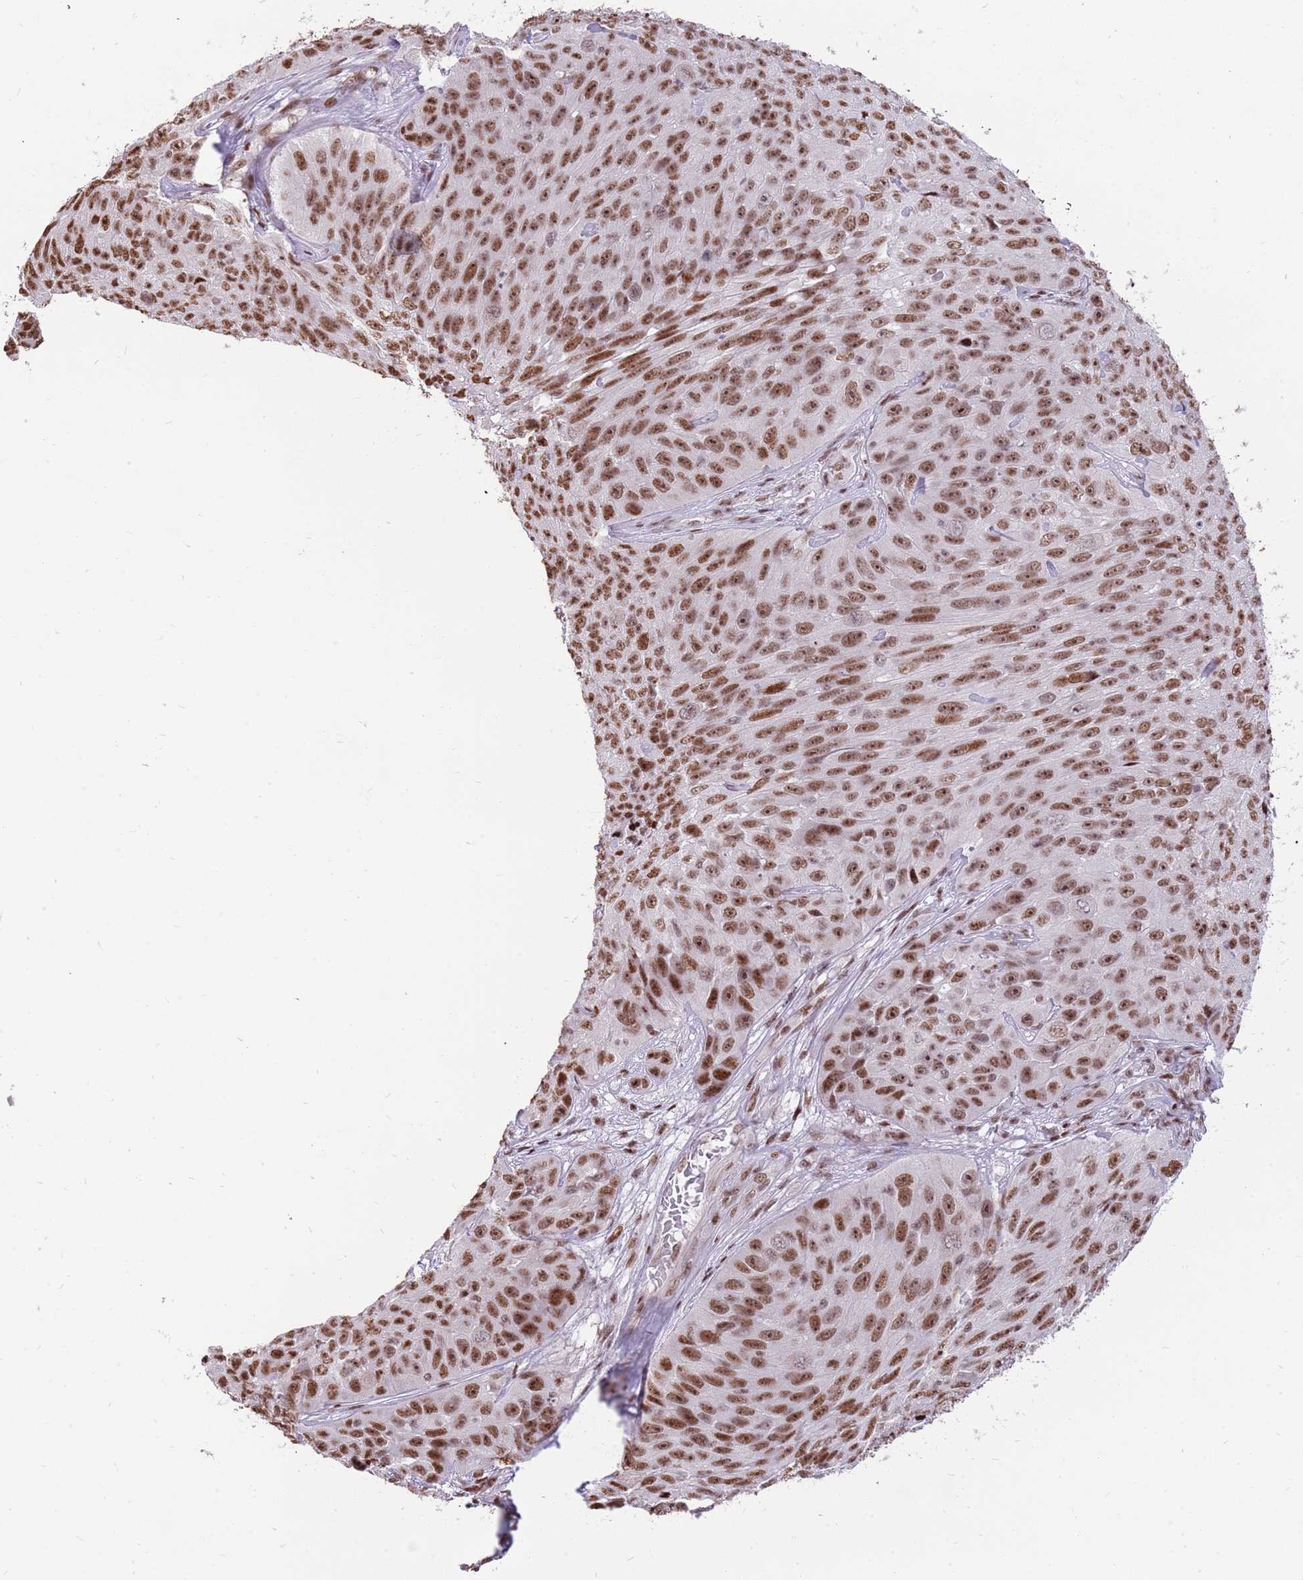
{"staining": {"intensity": "moderate", "quantity": ">75%", "location": "nuclear"}, "tissue": "skin cancer", "cell_type": "Tumor cells", "image_type": "cancer", "snomed": [{"axis": "morphology", "description": "Squamous cell carcinoma, NOS"}, {"axis": "topography", "description": "Skin"}], "caption": "Skin cancer (squamous cell carcinoma) tissue exhibits moderate nuclear positivity in approximately >75% of tumor cells", "gene": "WASHC4", "patient": {"sex": "female", "age": 87}}